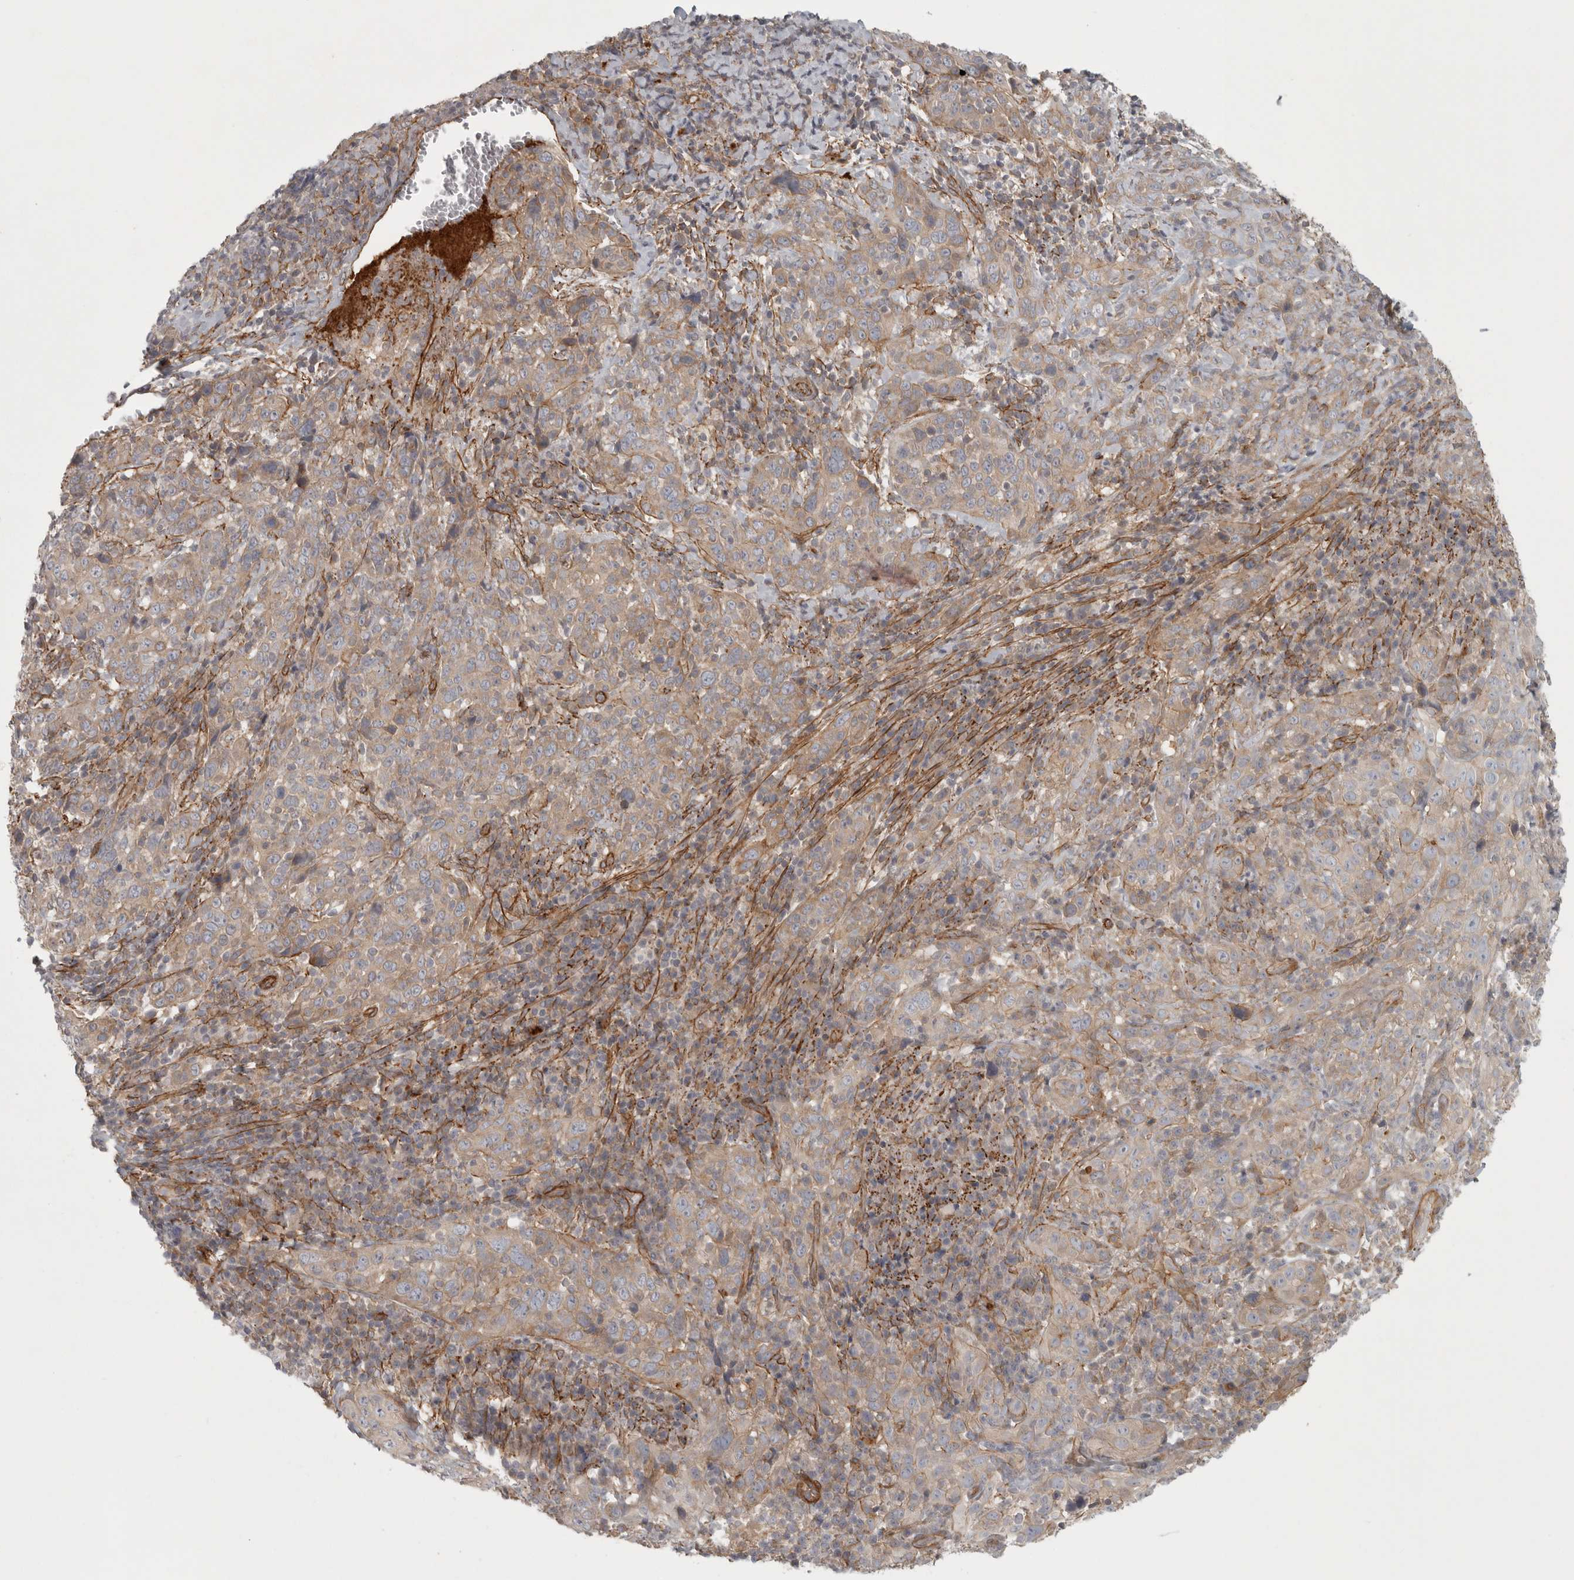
{"staining": {"intensity": "weak", "quantity": ">75%", "location": "cytoplasmic/membranous"}, "tissue": "cervical cancer", "cell_type": "Tumor cells", "image_type": "cancer", "snomed": [{"axis": "morphology", "description": "Squamous cell carcinoma, NOS"}, {"axis": "topography", "description": "Cervix"}], "caption": "Cervical cancer tissue exhibits weak cytoplasmic/membranous positivity in approximately >75% of tumor cells (DAB IHC, brown staining for protein, blue staining for nuclei).", "gene": "LONRF1", "patient": {"sex": "female", "age": 46}}